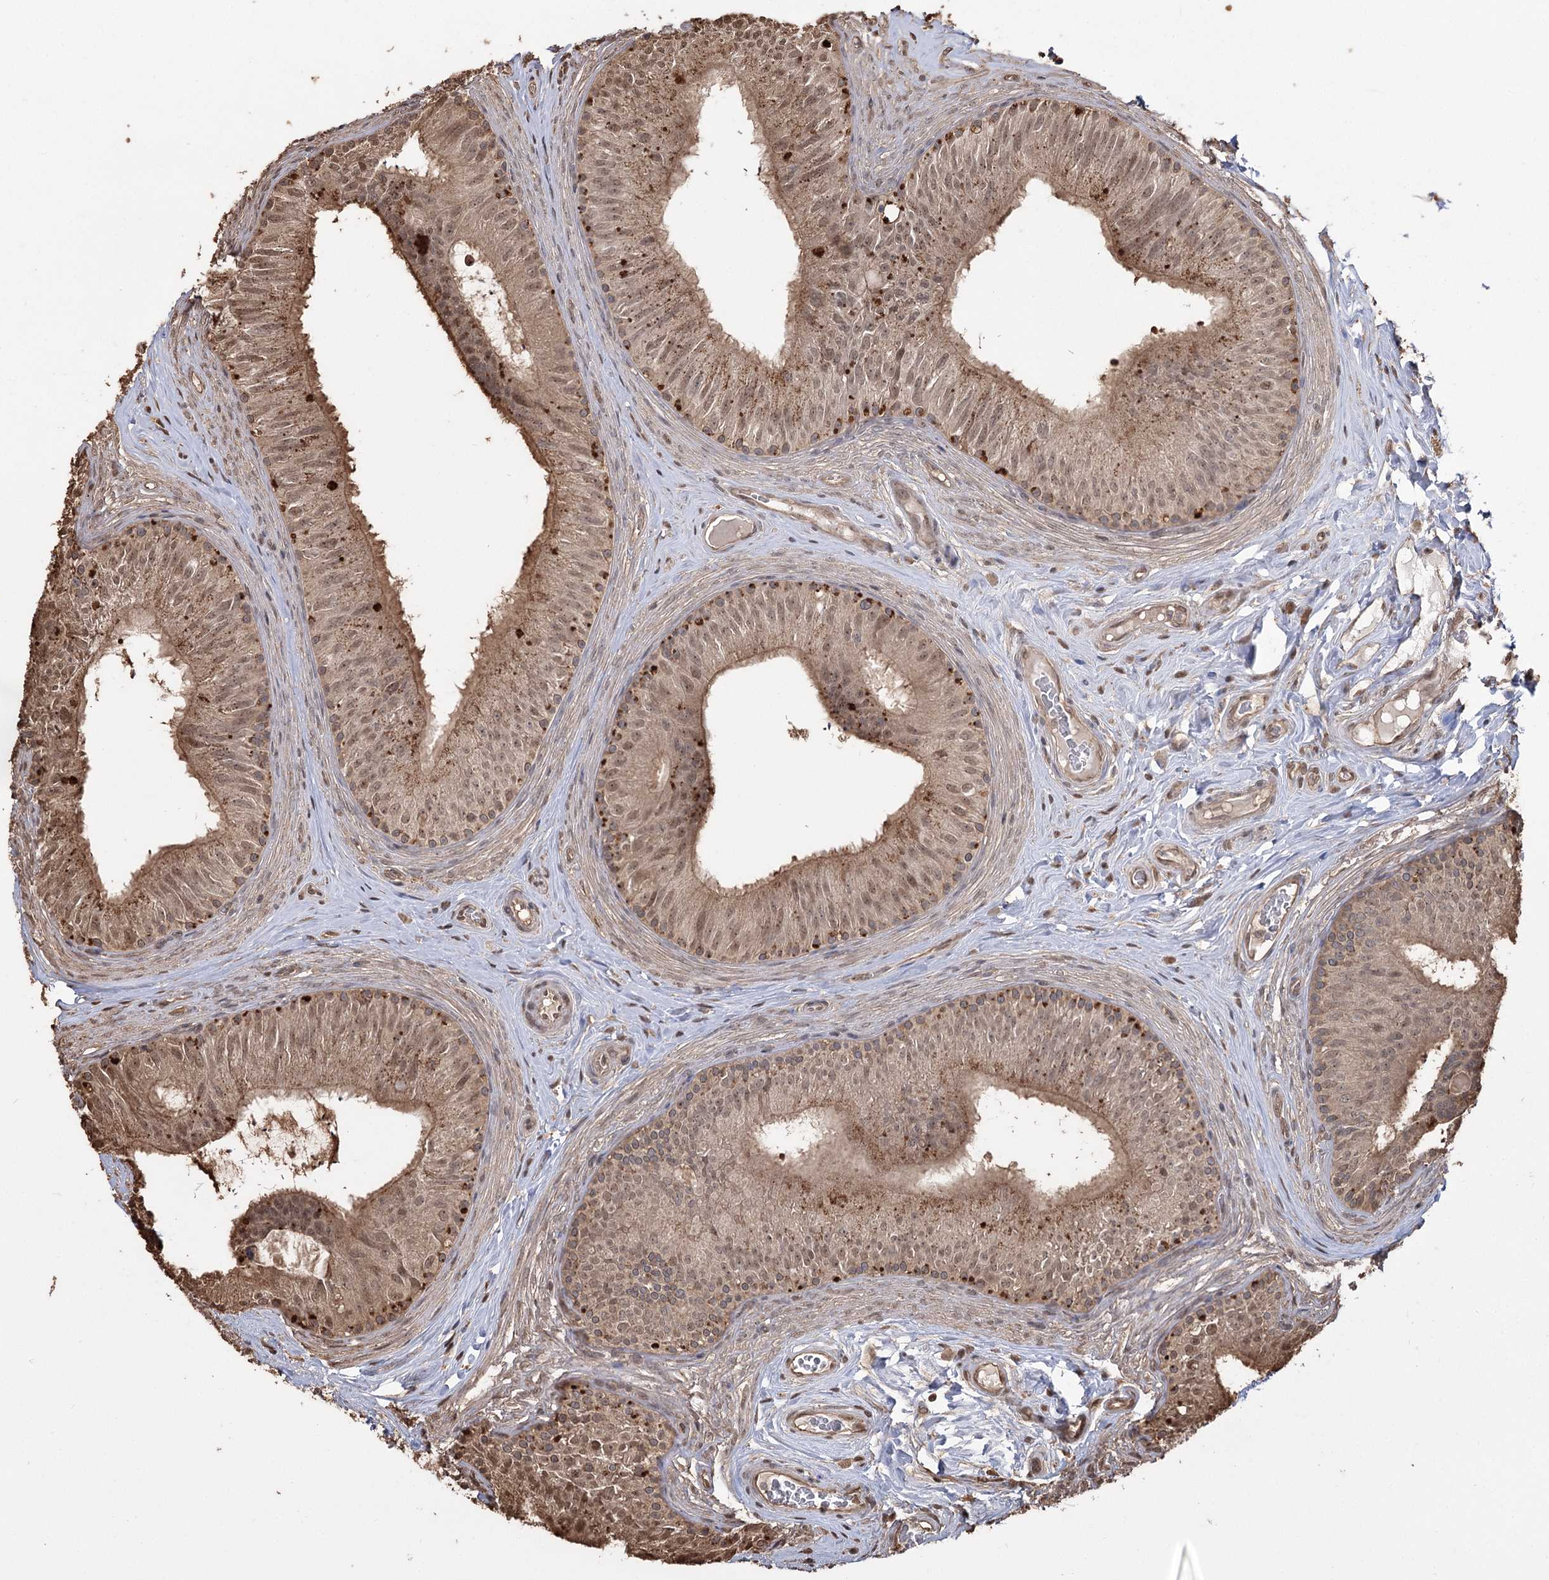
{"staining": {"intensity": "moderate", "quantity": ">75%", "location": "cytoplasmic/membranous,nuclear"}, "tissue": "epididymis", "cell_type": "Glandular cells", "image_type": "normal", "snomed": [{"axis": "morphology", "description": "Normal tissue, NOS"}, {"axis": "topography", "description": "Epididymis"}], "caption": "Immunohistochemical staining of normal epididymis demonstrates >75% levels of moderate cytoplasmic/membranous,nuclear protein positivity in about >75% of glandular cells. (IHC, brightfield microscopy, high magnification).", "gene": "PLCH1", "patient": {"sex": "male", "age": 46}}